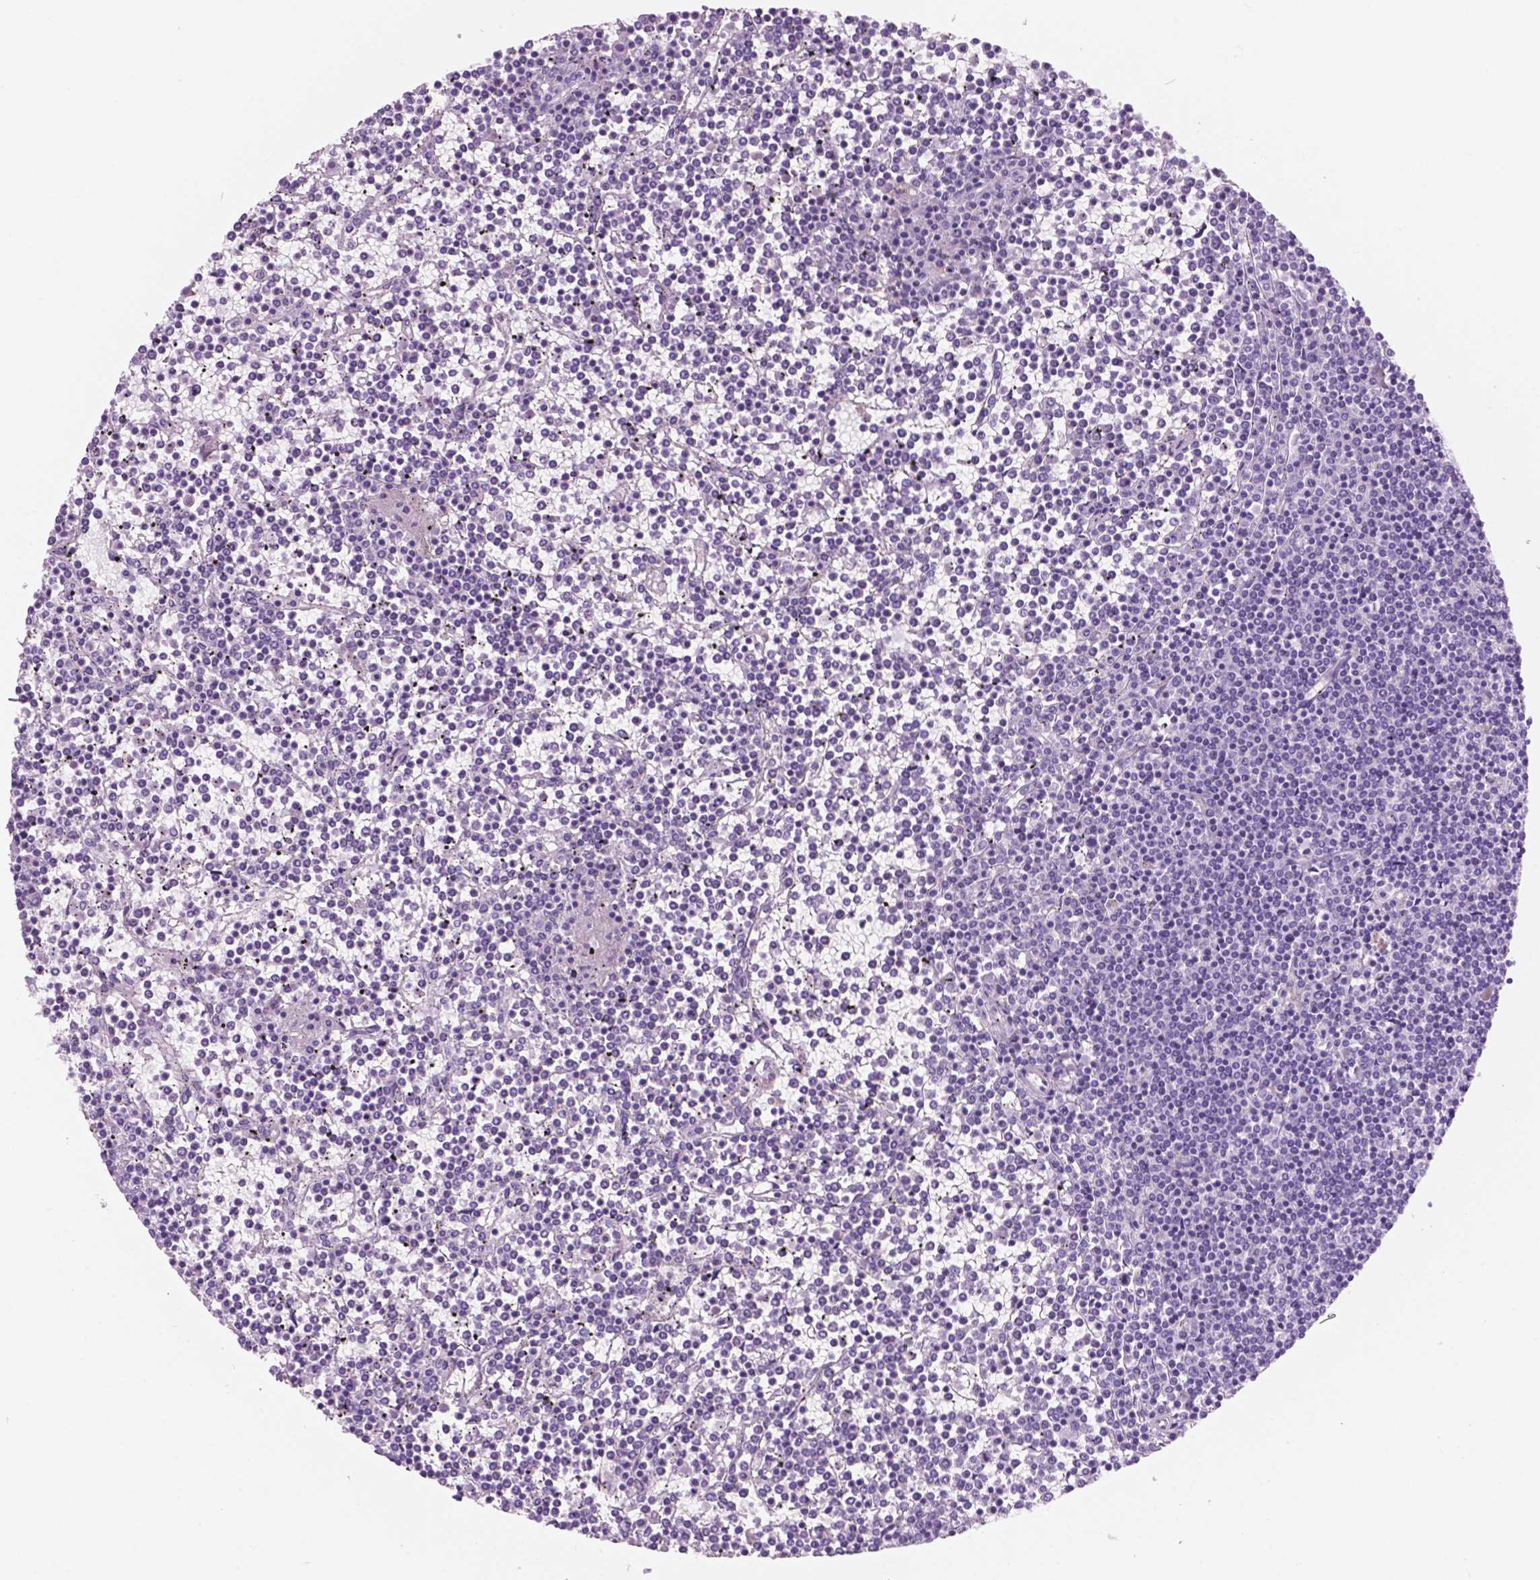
{"staining": {"intensity": "negative", "quantity": "none", "location": "none"}, "tissue": "lymphoma", "cell_type": "Tumor cells", "image_type": "cancer", "snomed": [{"axis": "morphology", "description": "Malignant lymphoma, non-Hodgkin's type, Low grade"}, {"axis": "topography", "description": "Spleen"}], "caption": "Immunohistochemistry (IHC) of human malignant lymphoma, non-Hodgkin's type (low-grade) exhibits no positivity in tumor cells.", "gene": "CUZD1", "patient": {"sex": "female", "age": 19}}